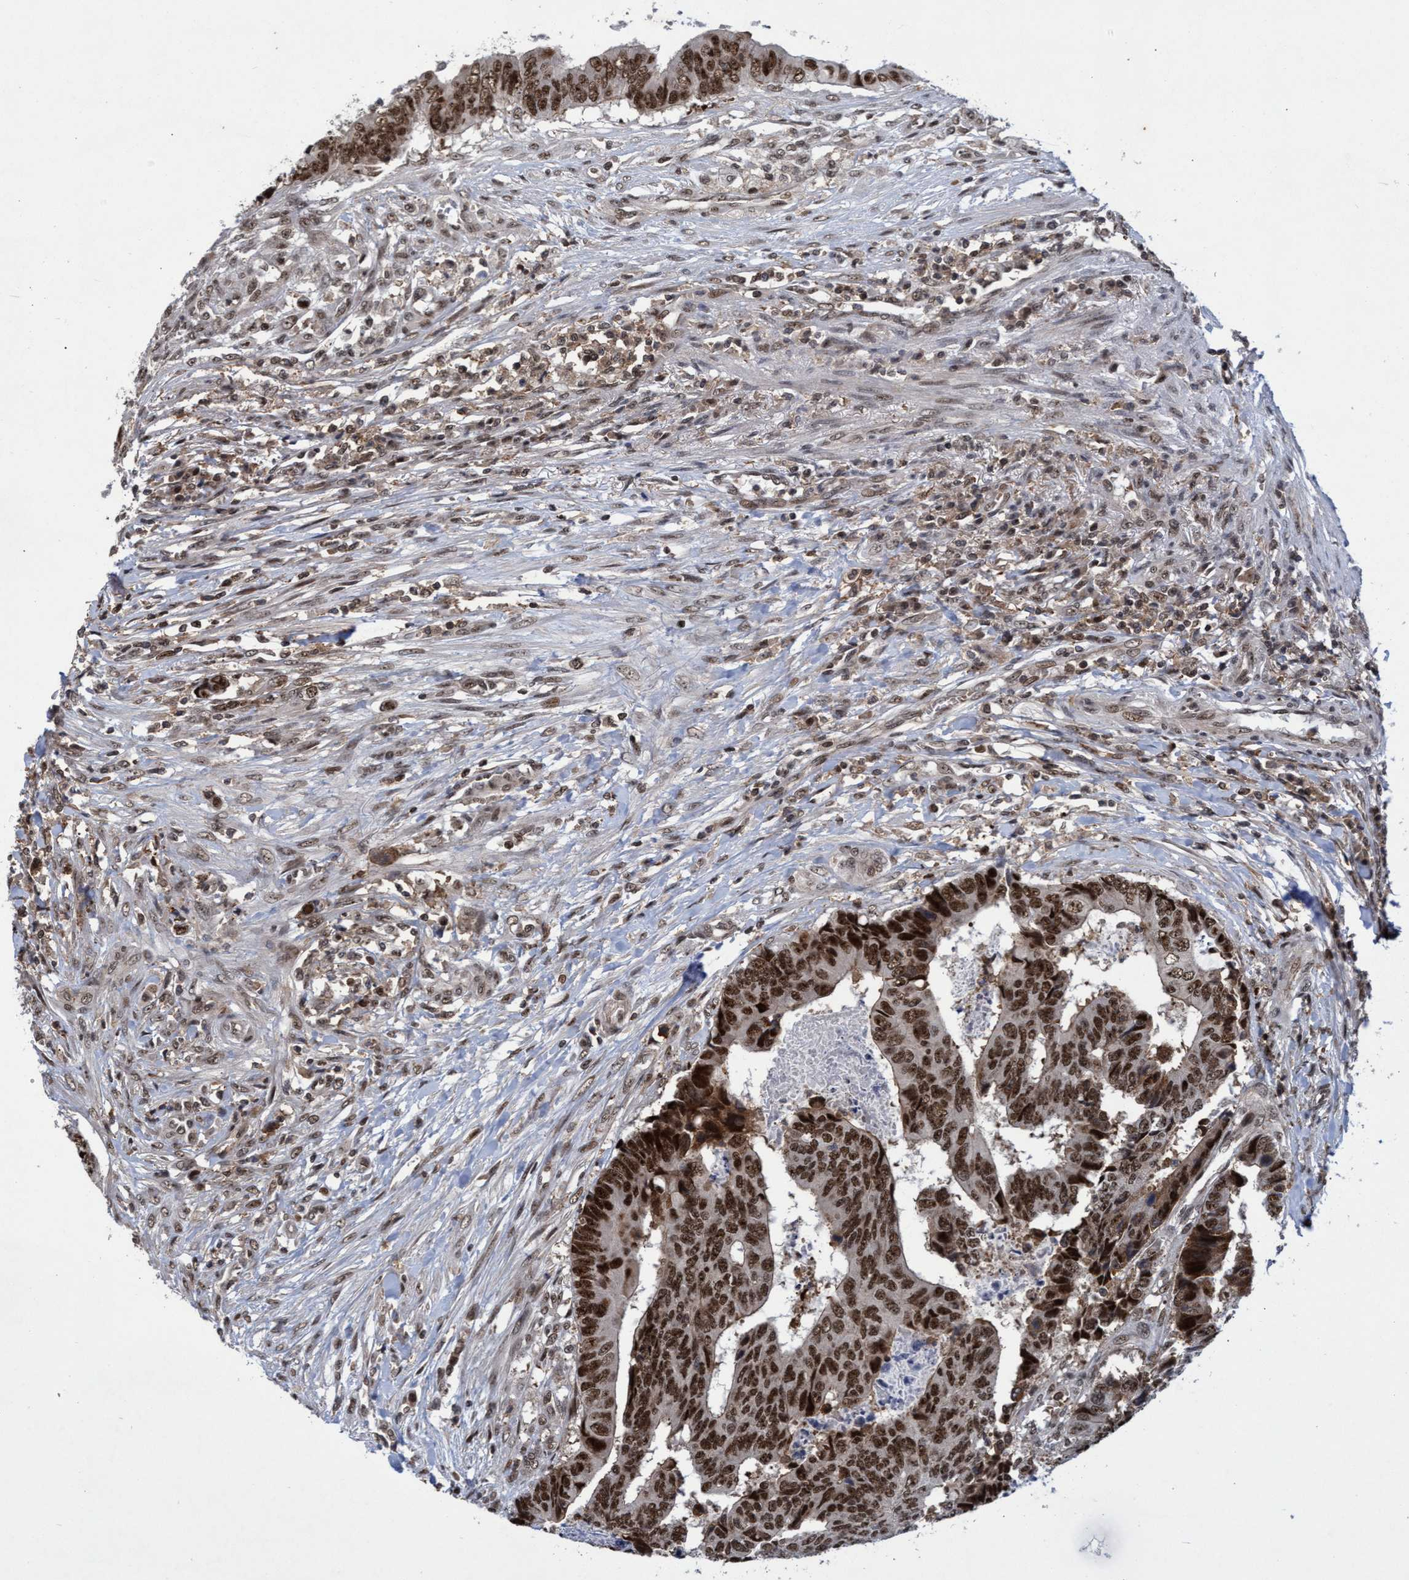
{"staining": {"intensity": "strong", "quantity": ">75%", "location": "nuclear"}, "tissue": "colorectal cancer", "cell_type": "Tumor cells", "image_type": "cancer", "snomed": [{"axis": "morphology", "description": "Adenocarcinoma, NOS"}, {"axis": "topography", "description": "Rectum"}], "caption": "An image showing strong nuclear positivity in about >75% of tumor cells in colorectal cancer (adenocarcinoma), as visualized by brown immunohistochemical staining.", "gene": "GTF2F1", "patient": {"sex": "male", "age": 84}}